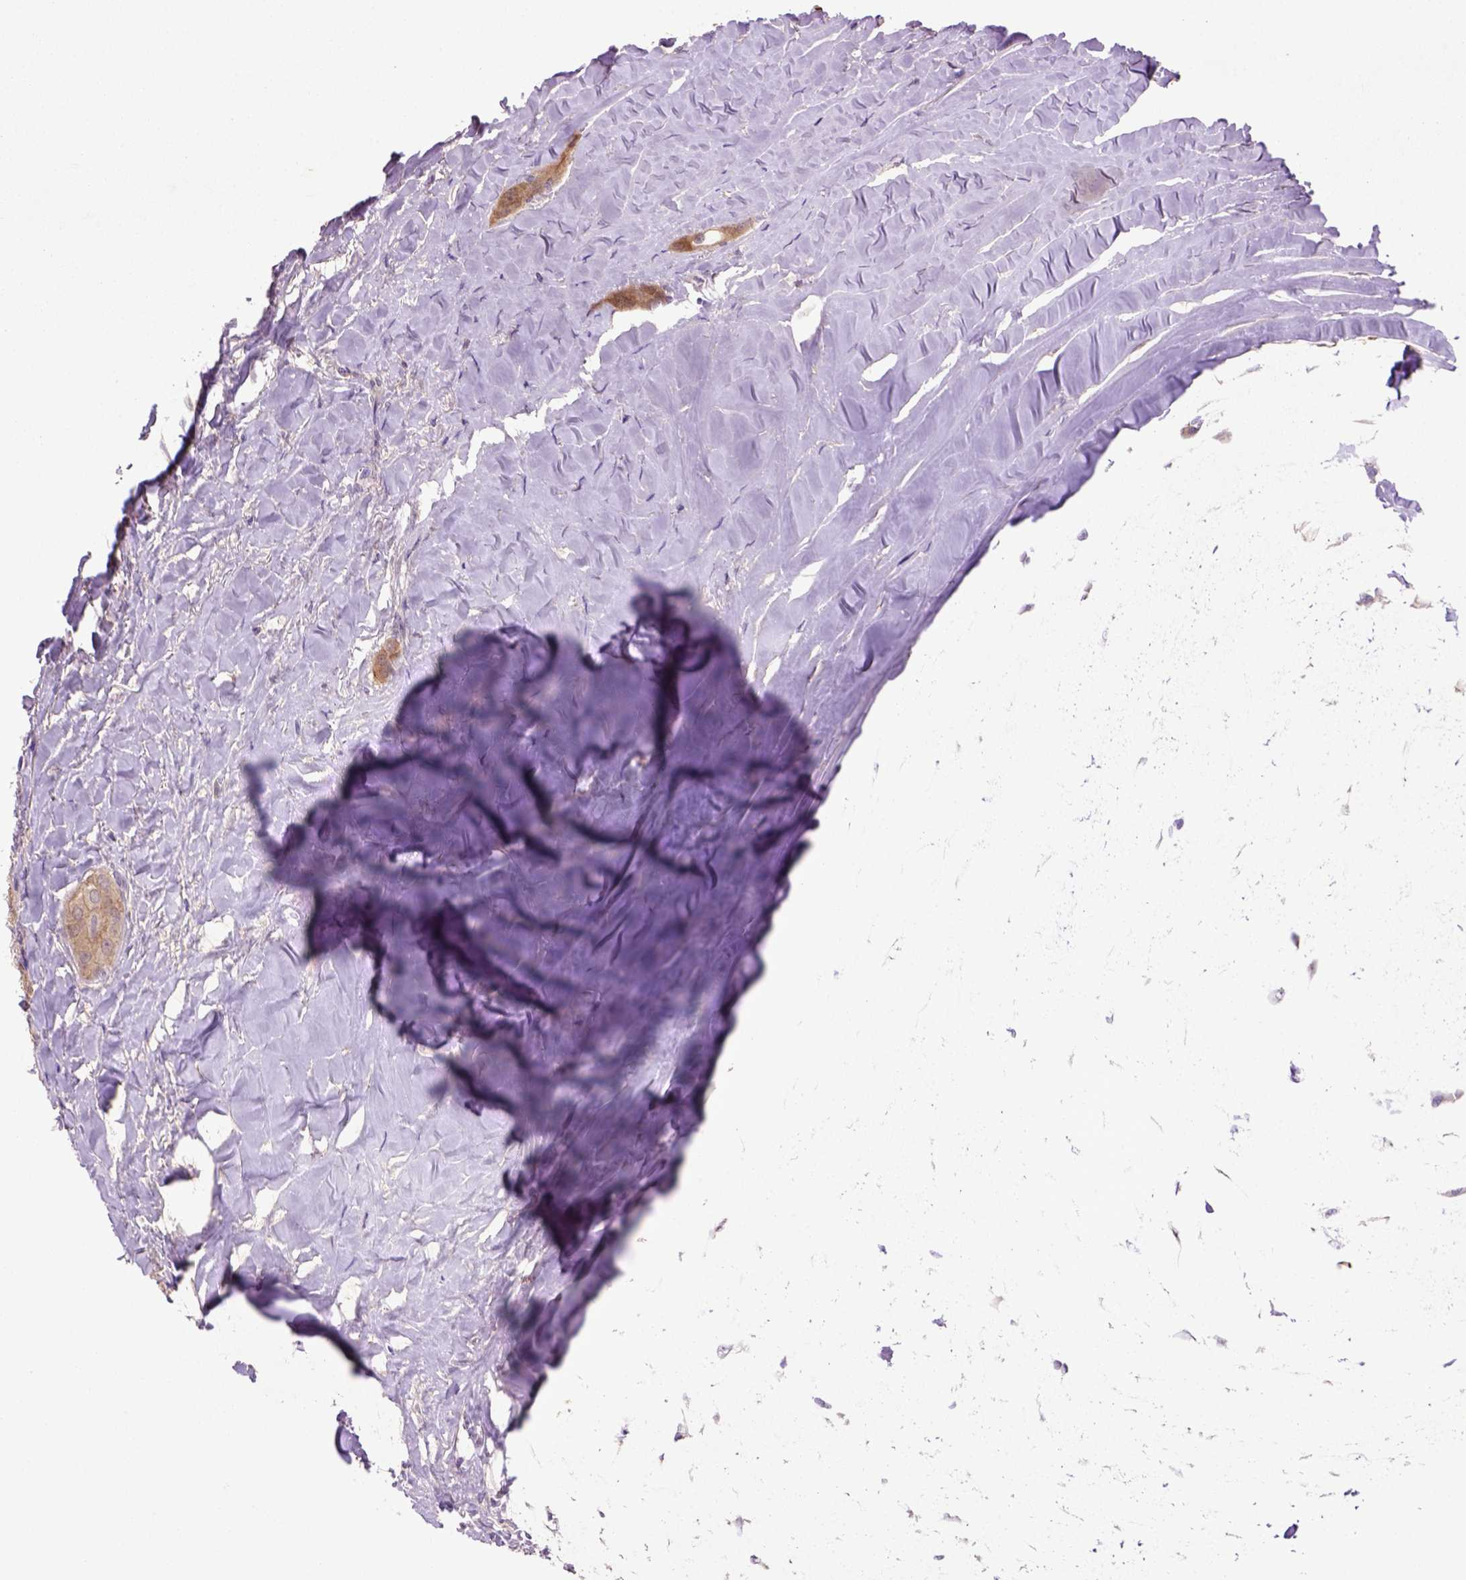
{"staining": {"intensity": "moderate", "quantity": "<25%", "location": "cytoplasmic/membranous"}, "tissue": "thyroid cancer", "cell_type": "Tumor cells", "image_type": "cancer", "snomed": [{"axis": "morphology", "description": "Papillary adenocarcinoma, NOS"}, {"axis": "topography", "description": "Thyroid gland"}], "caption": "Immunohistochemistry (DAB) staining of human thyroid papillary adenocarcinoma displays moderate cytoplasmic/membranous protein staining in approximately <25% of tumor cells.", "gene": "HSPBP1", "patient": {"sex": "female", "age": 37}}